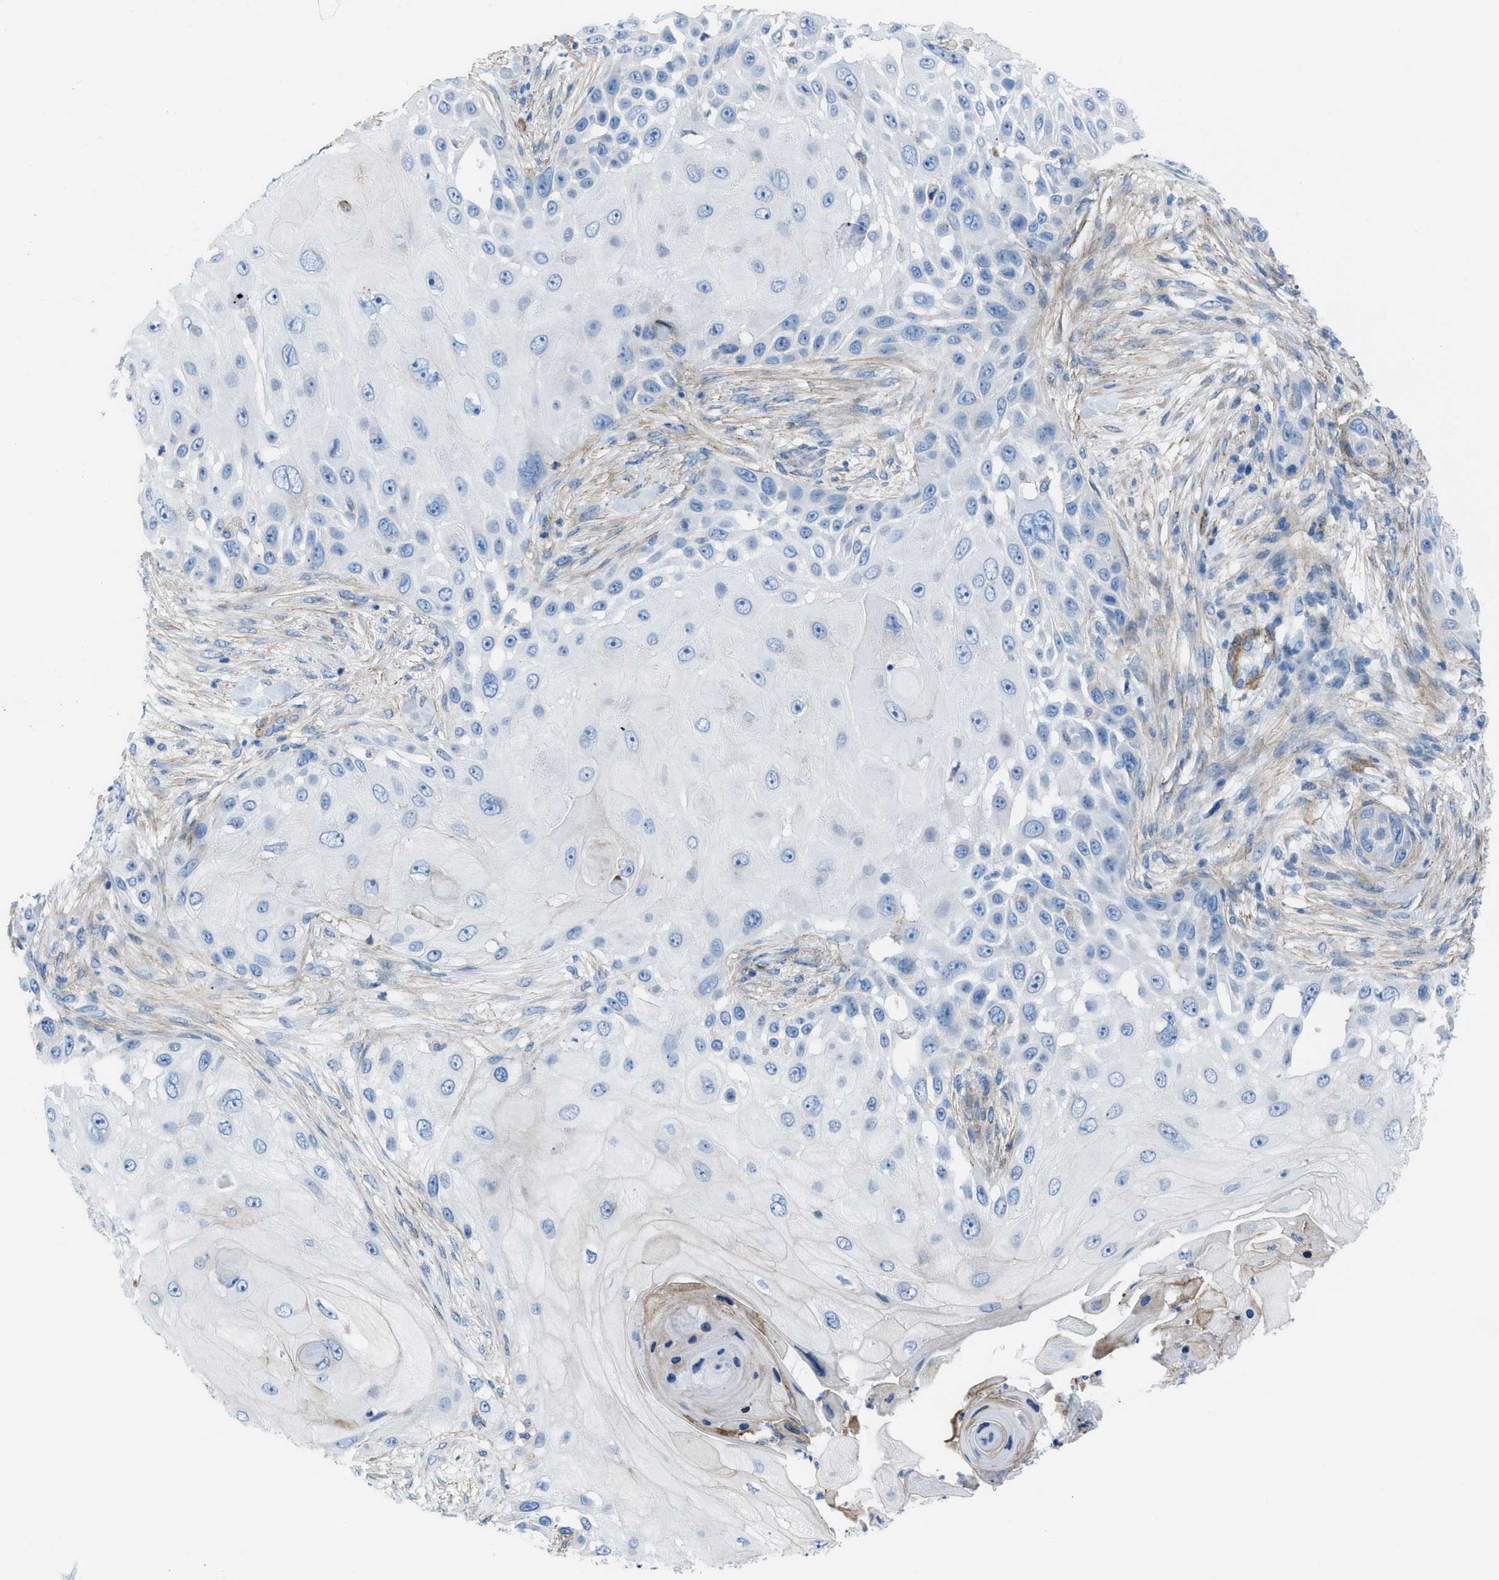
{"staining": {"intensity": "negative", "quantity": "none", "location": "none"}, "tissue": "skin cancer", "cell_type": "Tumor cells", "image_type": "cancer", "snomed": [{"axis": "morphology", "description": "Squamous cell carcinoma, NOS"}, {"axis": "topography", "description": "Skin"}], "caption": "DAB immunohistochemical staining of skin cancer exhibits no significant expression in tumor cells. (DAB (3,3'-diaminobenzidine) immunohistochemistry (IHC) visualized using brightfield microscopy, high magnification).", "gene": "KCNH7", "patient": {"sex": "female", "age": 44}}